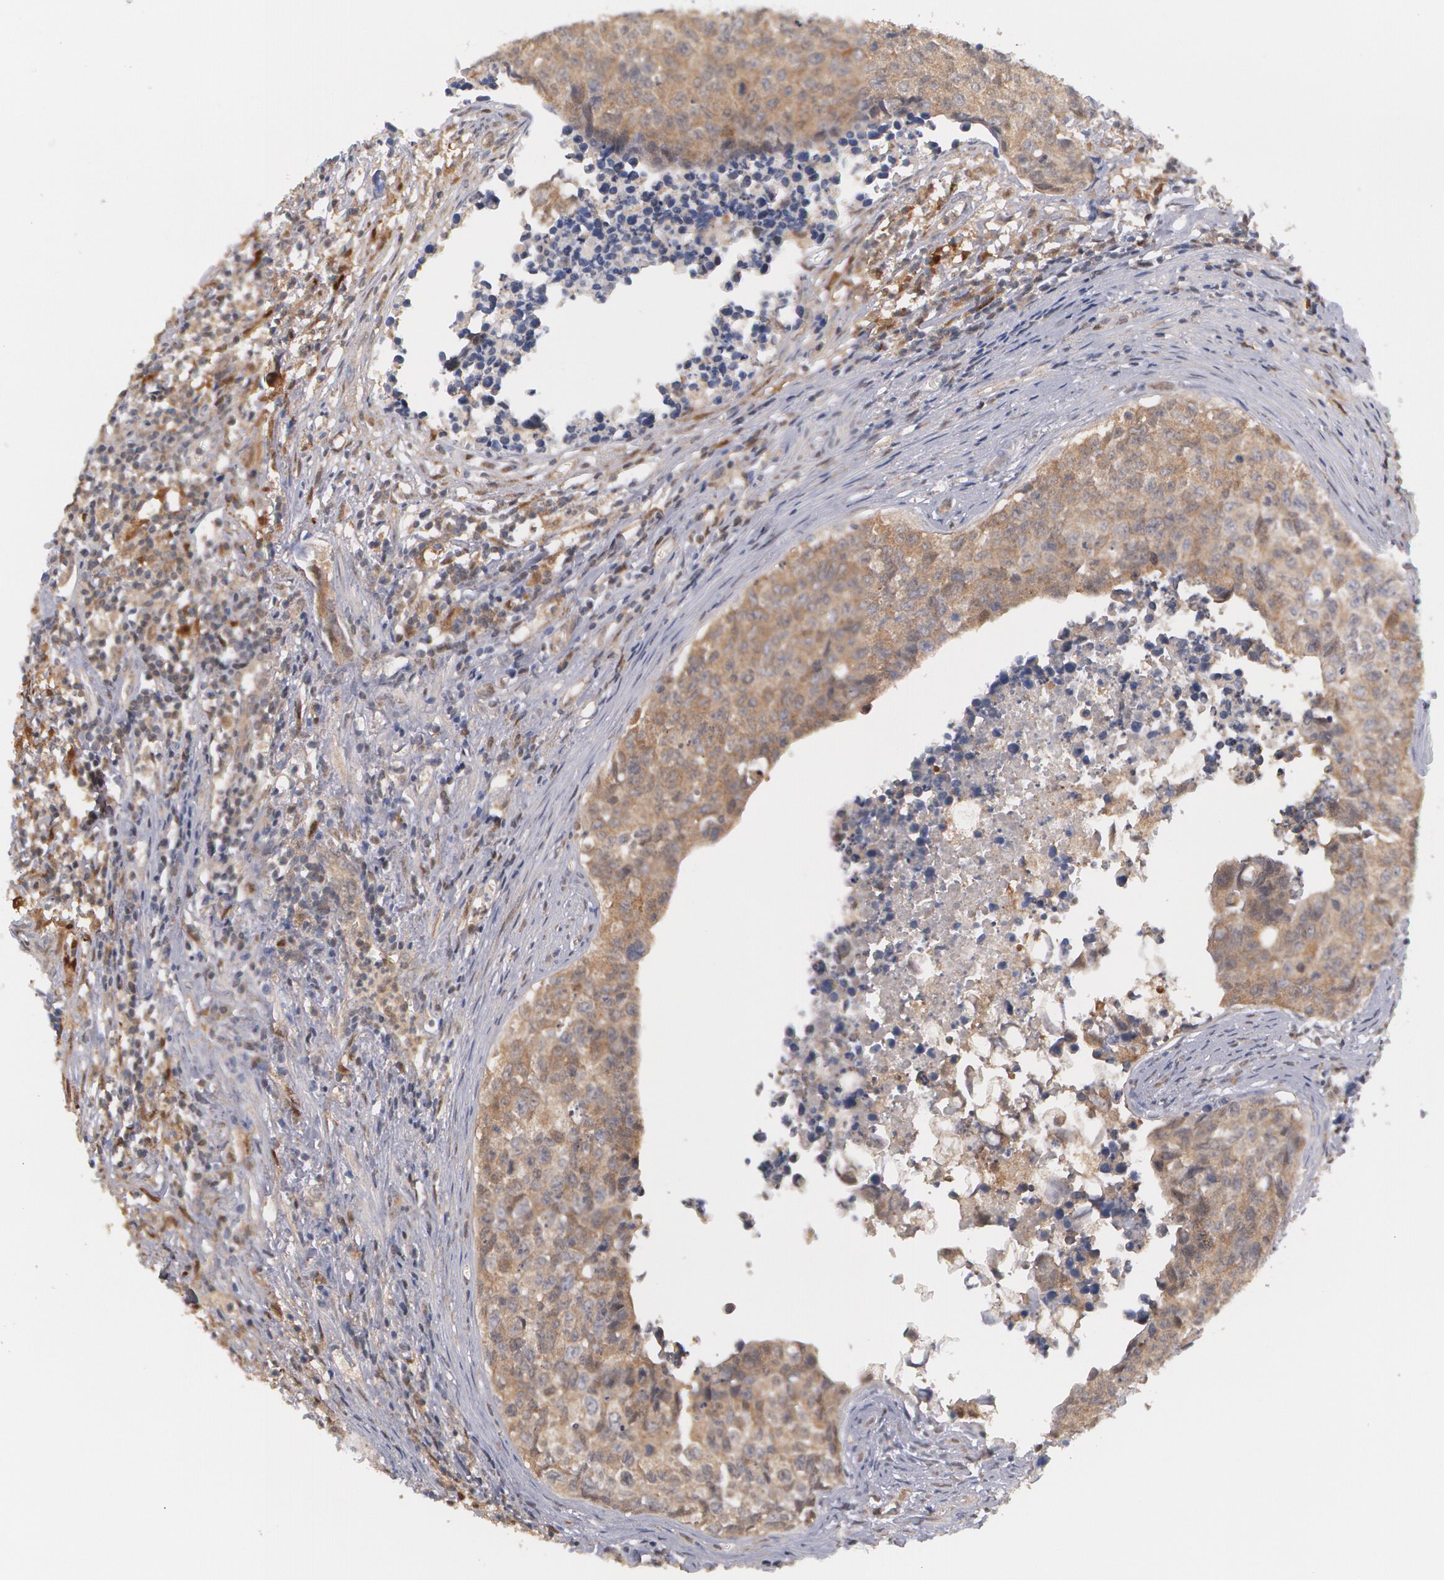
{"staining": {"intensity": "weak", "quantity": "25%-75%", "location": "cytoplasmic/membranous"}, "tissue": "urothelial cancer", "cell_type": "Tumor cells", "image_type": "cancer", "snomed": [{"axis": "morphology", "description": "Urothelial carcinoma, High grade"}, {"axis": "topography", "description": "Urinary bladder"}], "caption": "IHC photomicrograph of neoplastic tissue: human high-grade urothelial carcinoma stained using immunohistochemistry reveals low levels of weak protein expression localized specifically in the cytoplasmic/membranous of tumor cells, appearing as a cytoplasmic/membranous brown color.", "gene": "TXNRD1", "patient": {"sex": "male", "age": 81}}